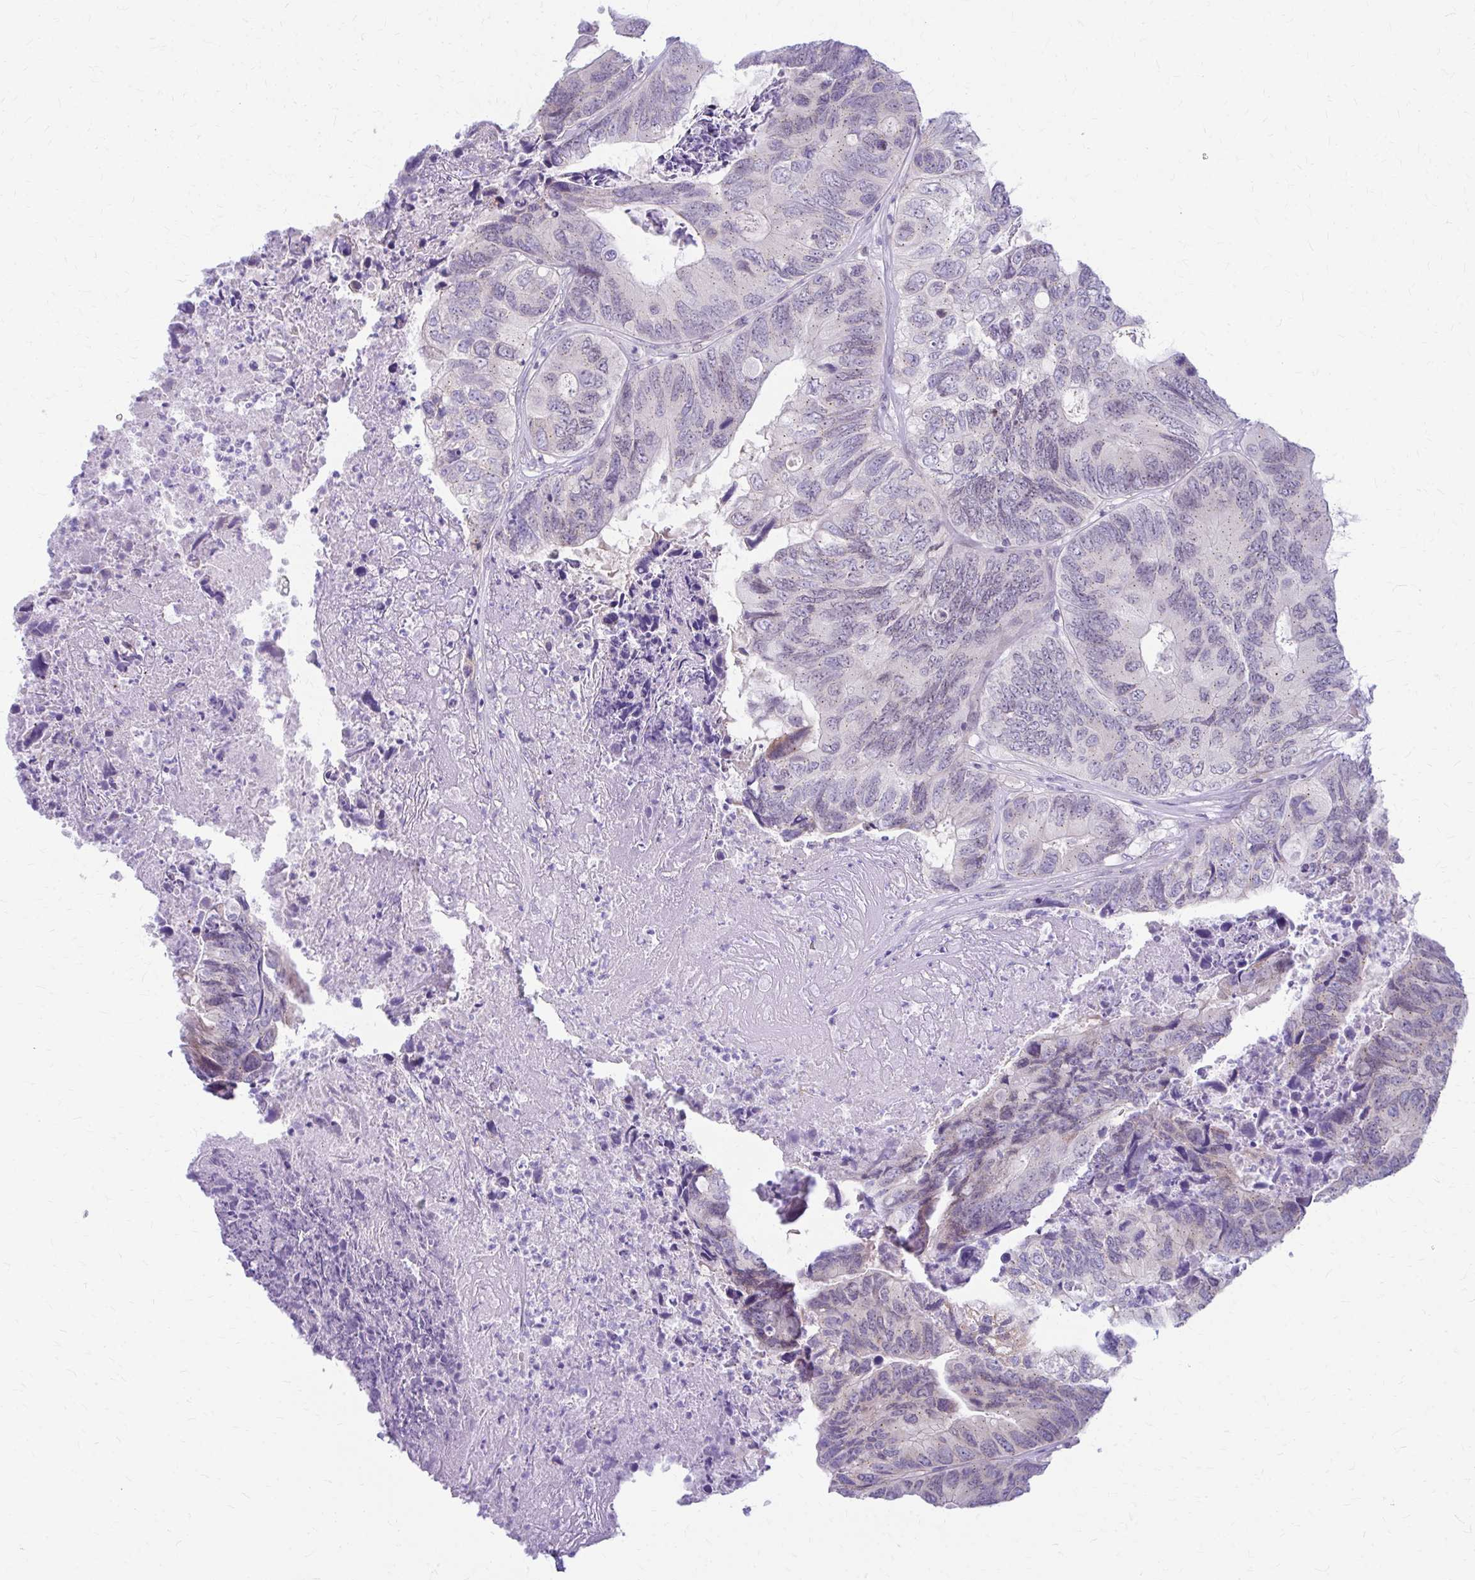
{"staining": {"intensity": "weak", "quantity": "<25%", "location": "cytoplasmic/membranous,nuclear"}, "tissue": "colorectal cancer", "cell_type": "Tumor cells", "image_type": "cancer", "snomed": [{"axis": "morphology", "description": "Adenocarcinoma, NOS"}, {"axis": "topography", "description": "Colon"}], "caption": "IHC micrograph of colorectal cancer (adenocarcinoma) stained for a protein (brown), which displays no expression in tumor cells.", "gene": "RADIL", "patient": {"sex": "female", "age": 67}}